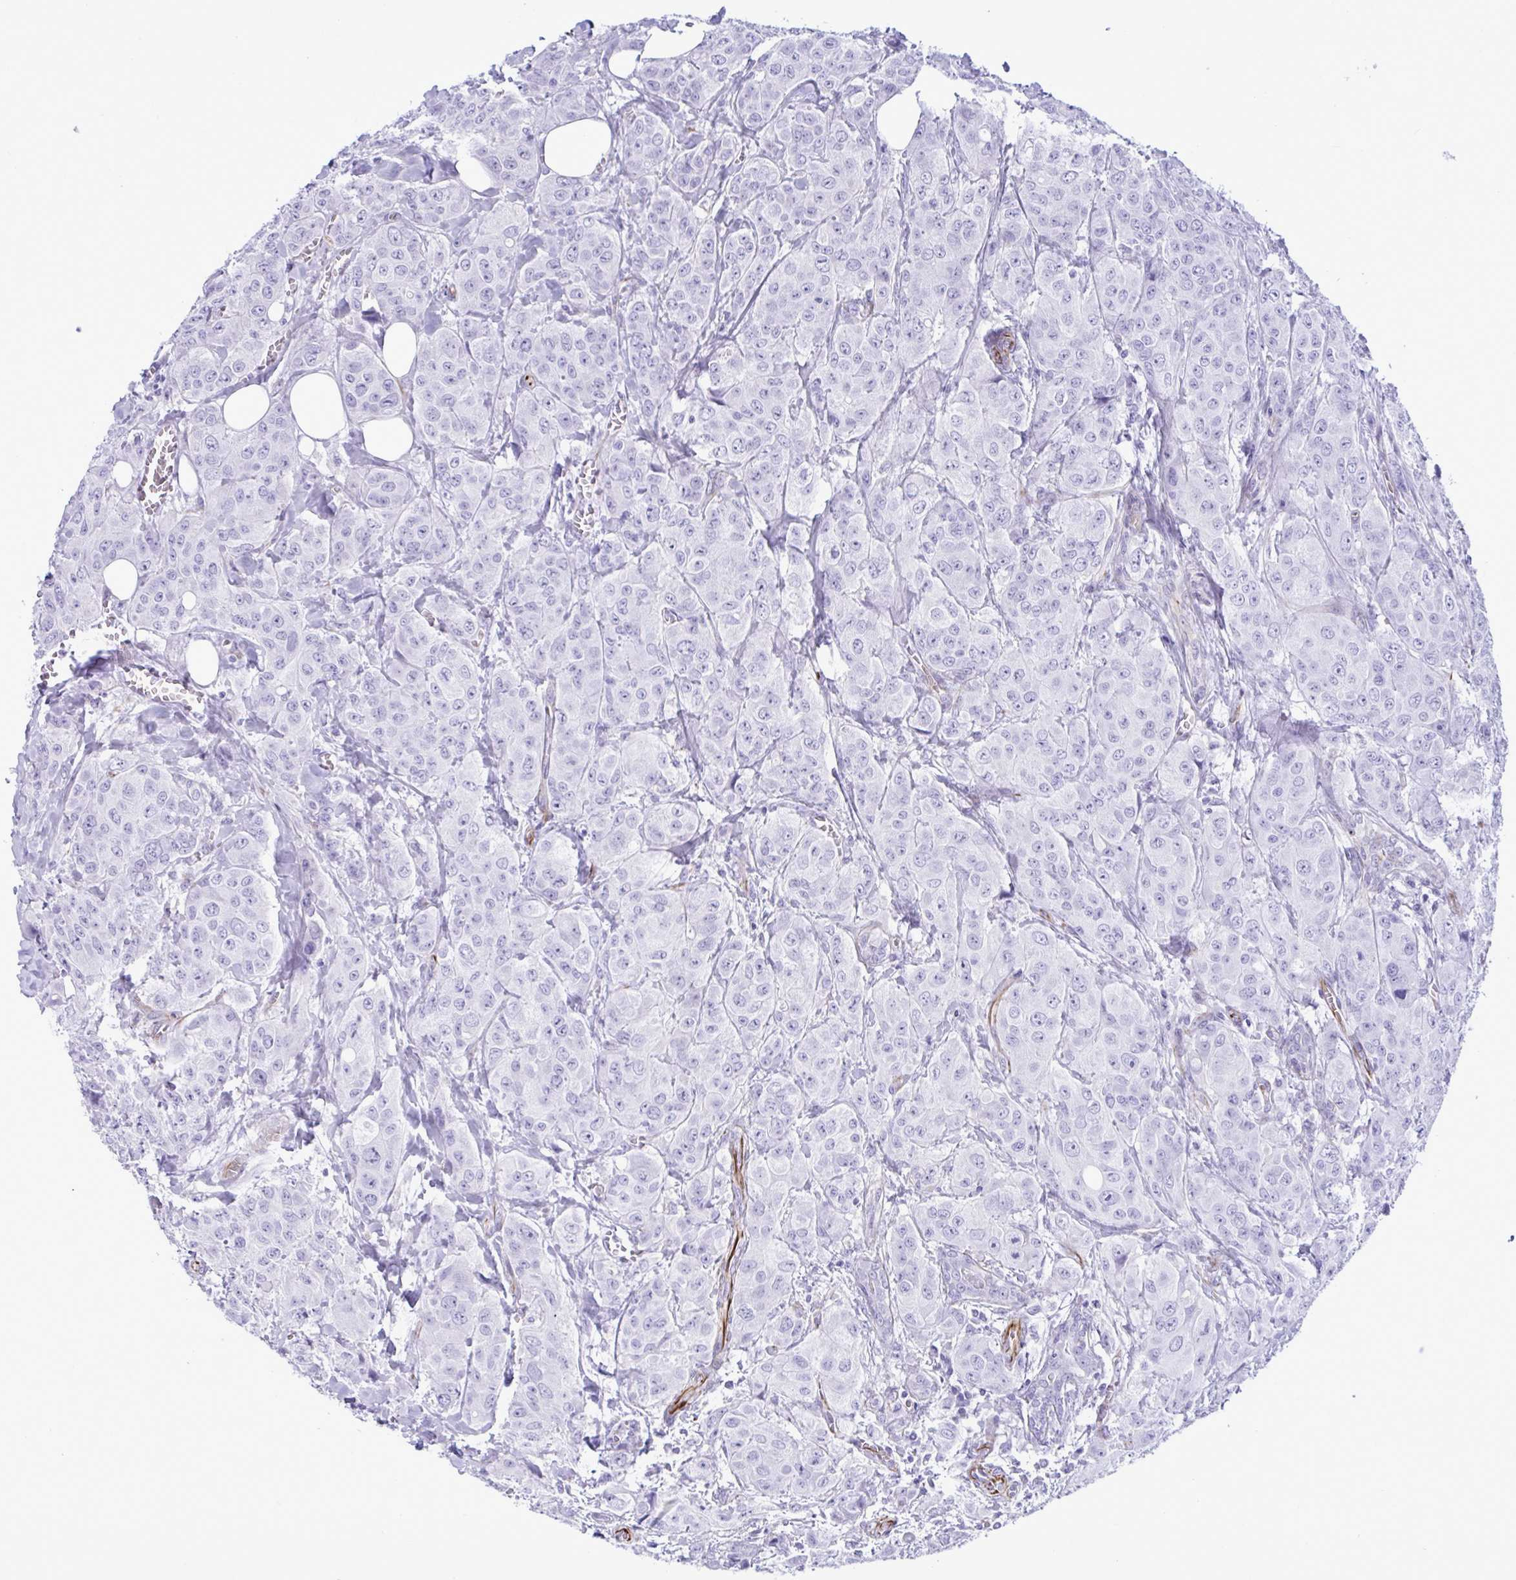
{"staining": {"intensity": "negative", "quantity": "none", "location": "none"}, "tissue": "breast cancer", "cell_type": "Tumor cells", "image_type": "cancer", "snomed": [{"axis": "morphology", "description": "Duct carcinoma"}, {"axis": "topography", "description": "Breast"}], "caption": "There is no significant positivity in tumor cells of intraductal carcinoma (breast).", "gene": "SMAD5", "patient": {"sex": "female", "age": 43}}